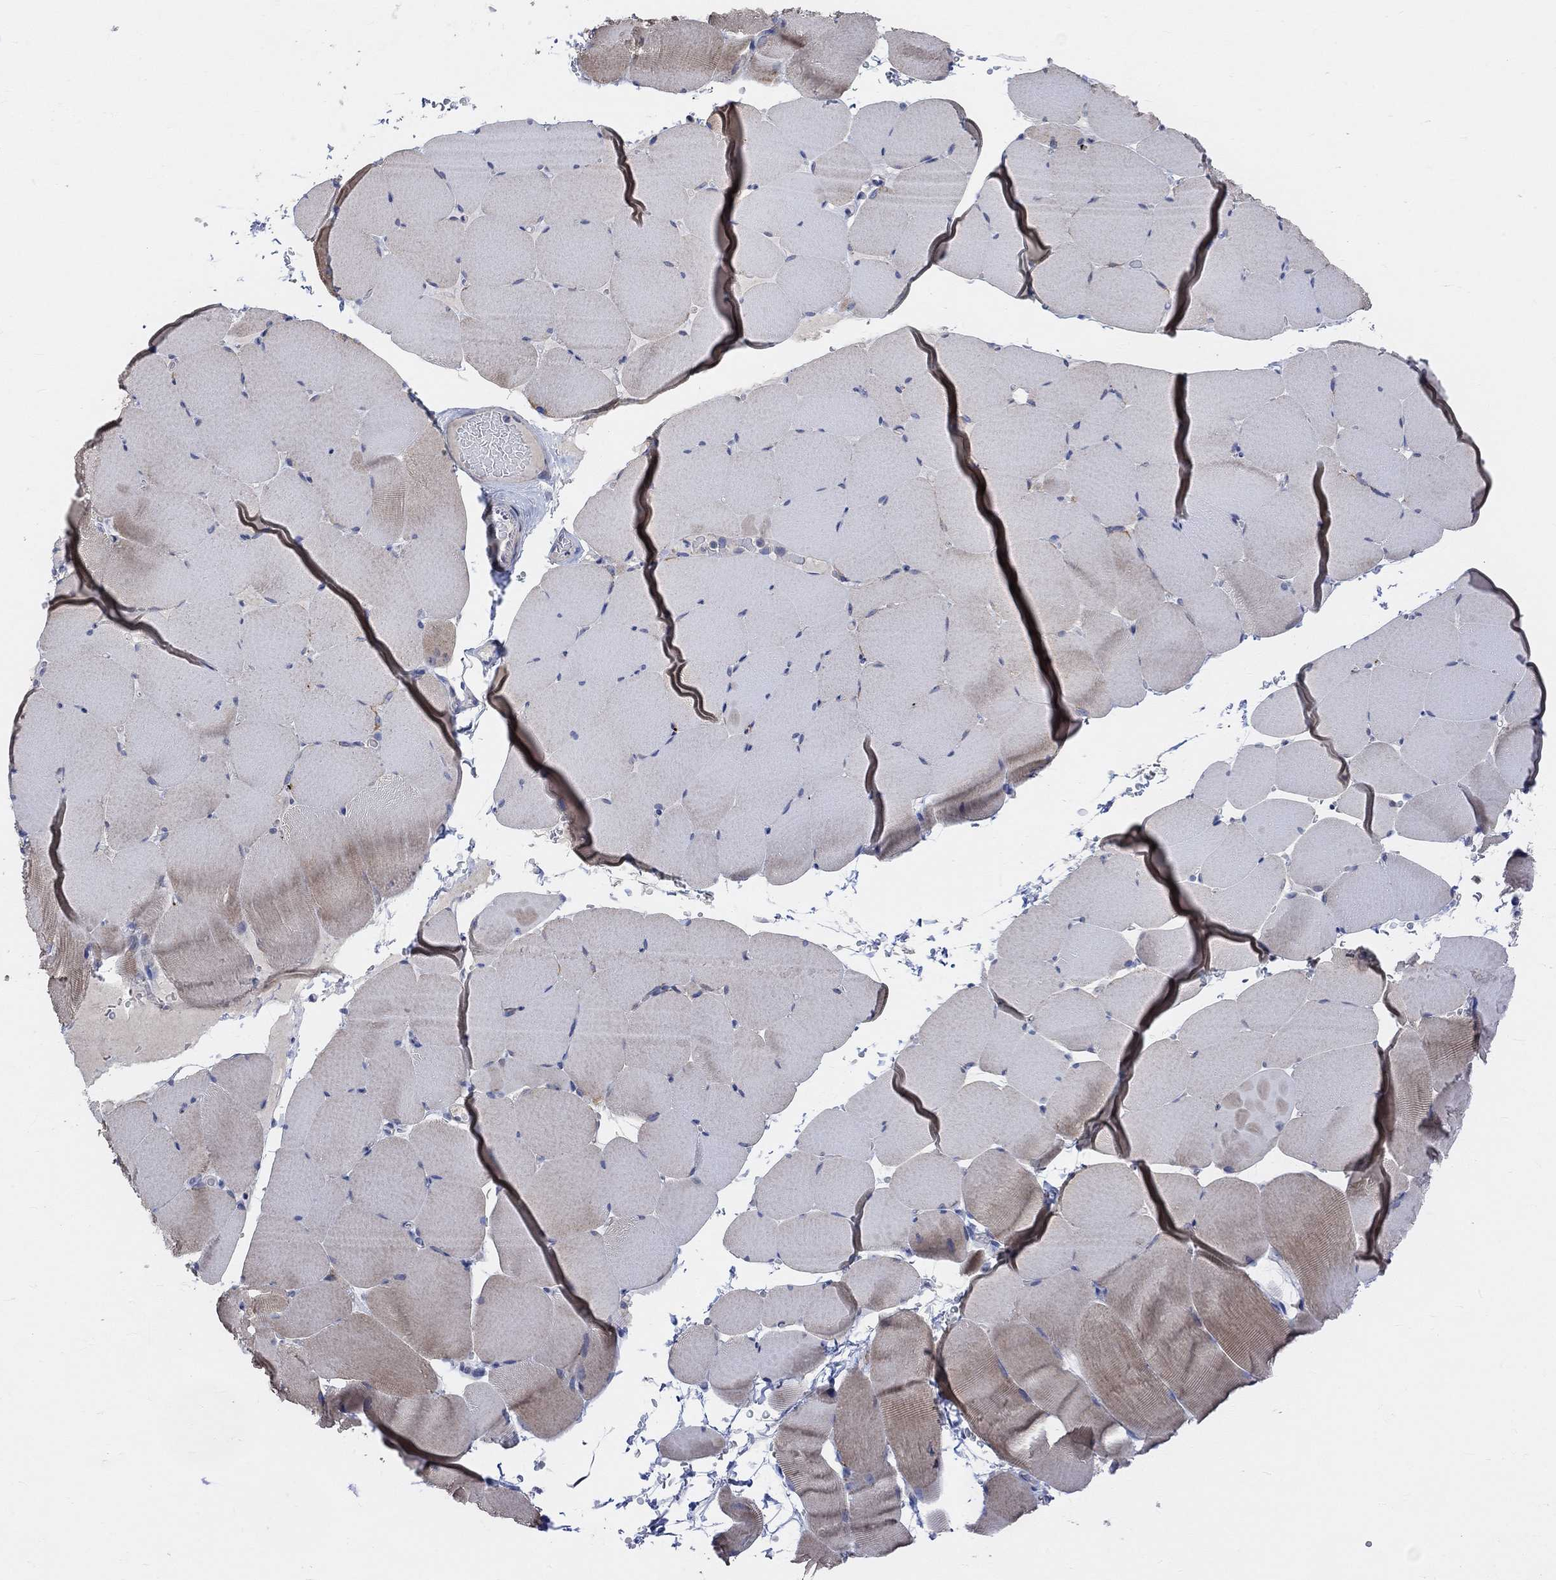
{"staining": {"intensity": "negative", "quantity": "none", "location": "none"}, "tissue": "skeletal muscle", "cell_type": "Myocytes", "image_type": "normal", "snomed": [{"axis": "morphology", "description": "Normal tissue, NOS"}, {"axis": "topography", "description": "Skeletal muscle"}], "caption": "Immunohistochemistry of benign human skeletal muscle exhibits no positivity in myocytes.", "gene": "HCRTR1", "patient": {"sex": "female", "age": 37}}